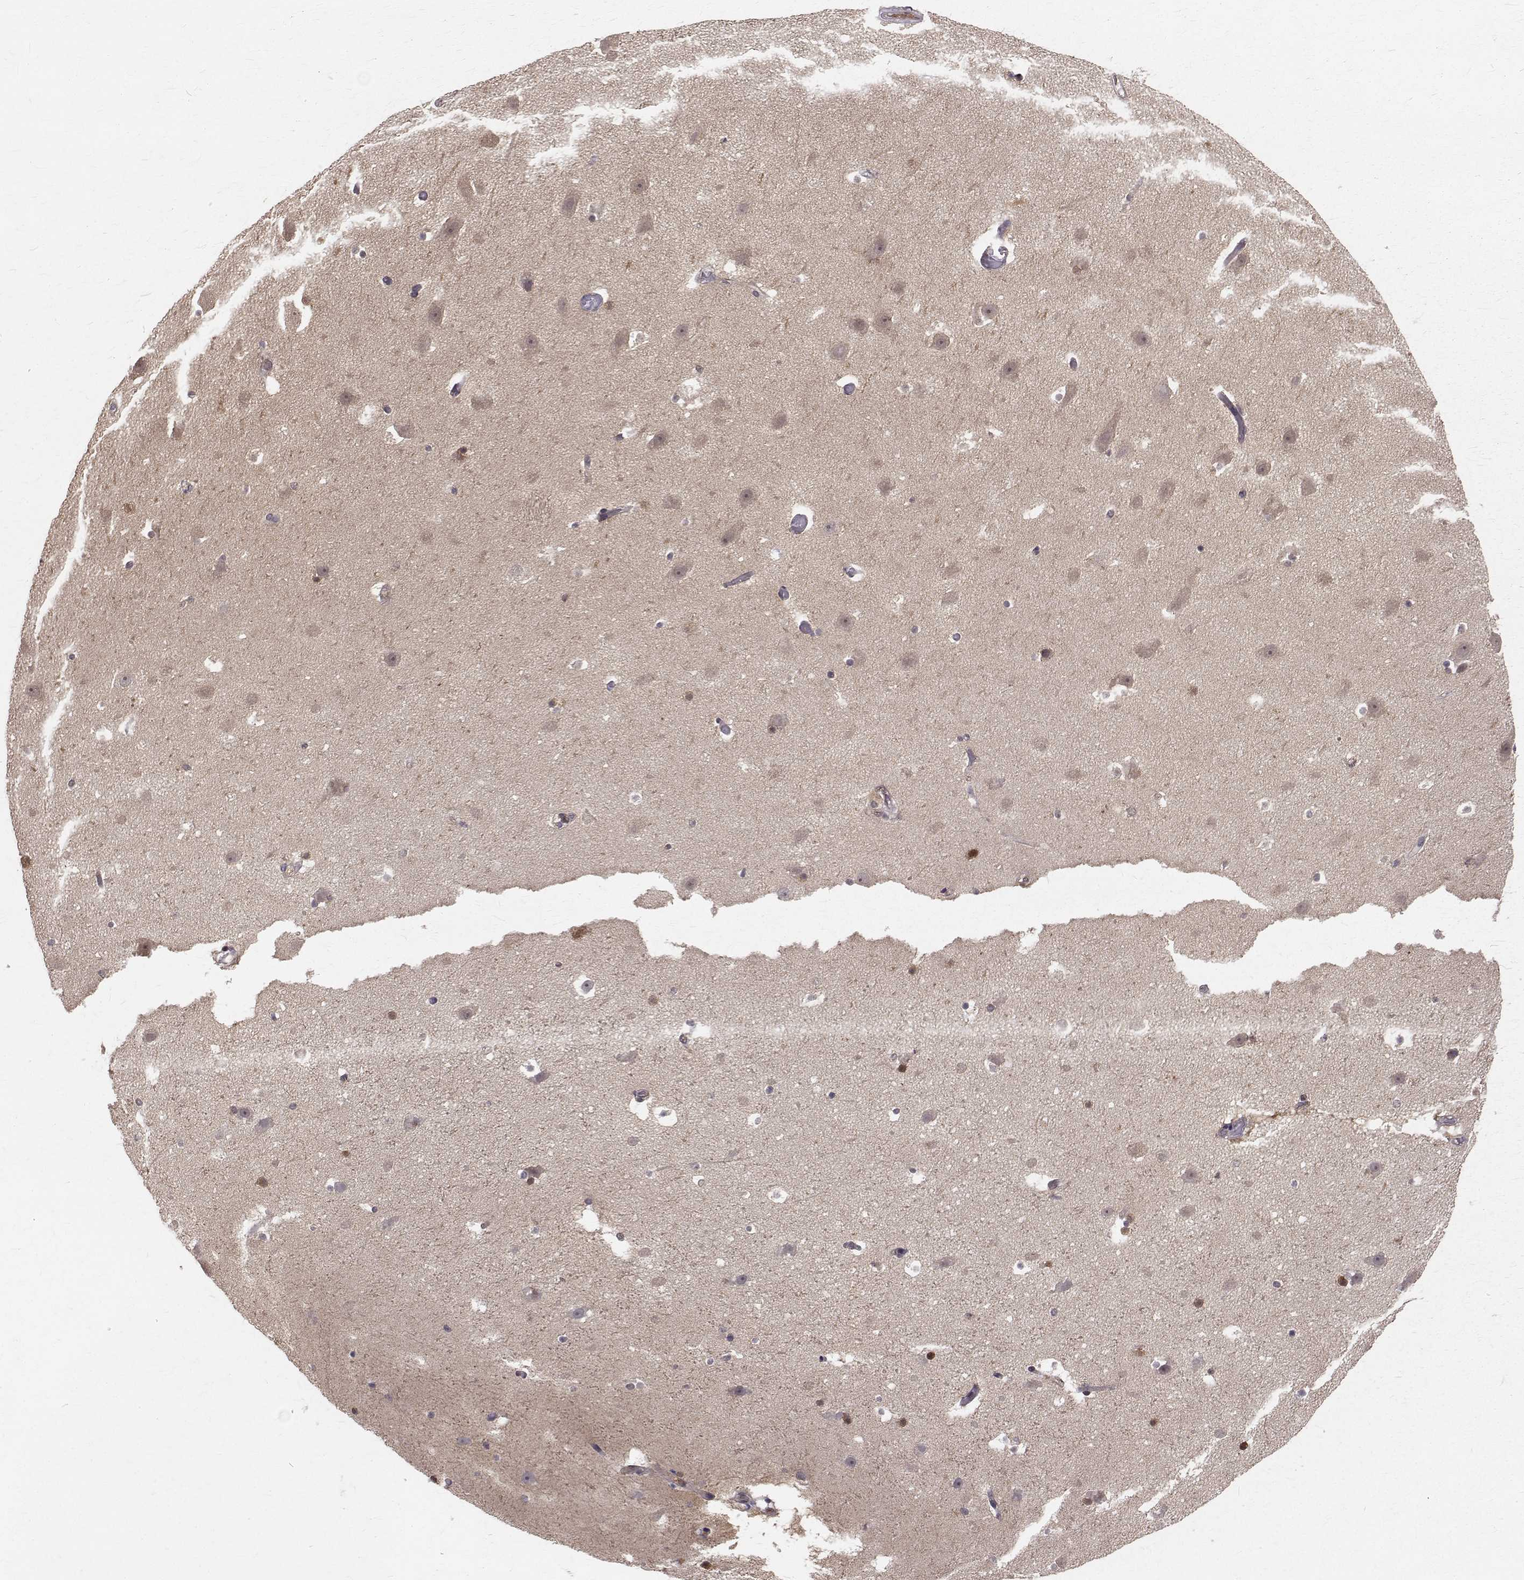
{"staining": {"intensity": "moderate", "quantity": "<25%", "location": "cytoplasmic/membranous,nuclear"}, "tissue": "hippocampus", "cell_type": "Glial cells", "image_type": "normal", "snomed": [{"axis": "morphology", "description": "Normal tissue, NOS"}, {"axis": "topography", "description": "Hippocampus"}], "caption": "A low amount of moderate cytoplasmic/membranous,nuclear positivity is appreciated in about <25% of glial cells in unremarkable hippocampus. (DAB (3,3'-diaminobenzidine) IHC, brown staining for protein, blue staining for nuclei).", "gene": "NIF3L1", "patient": {"sex": "male", "age": 26}}